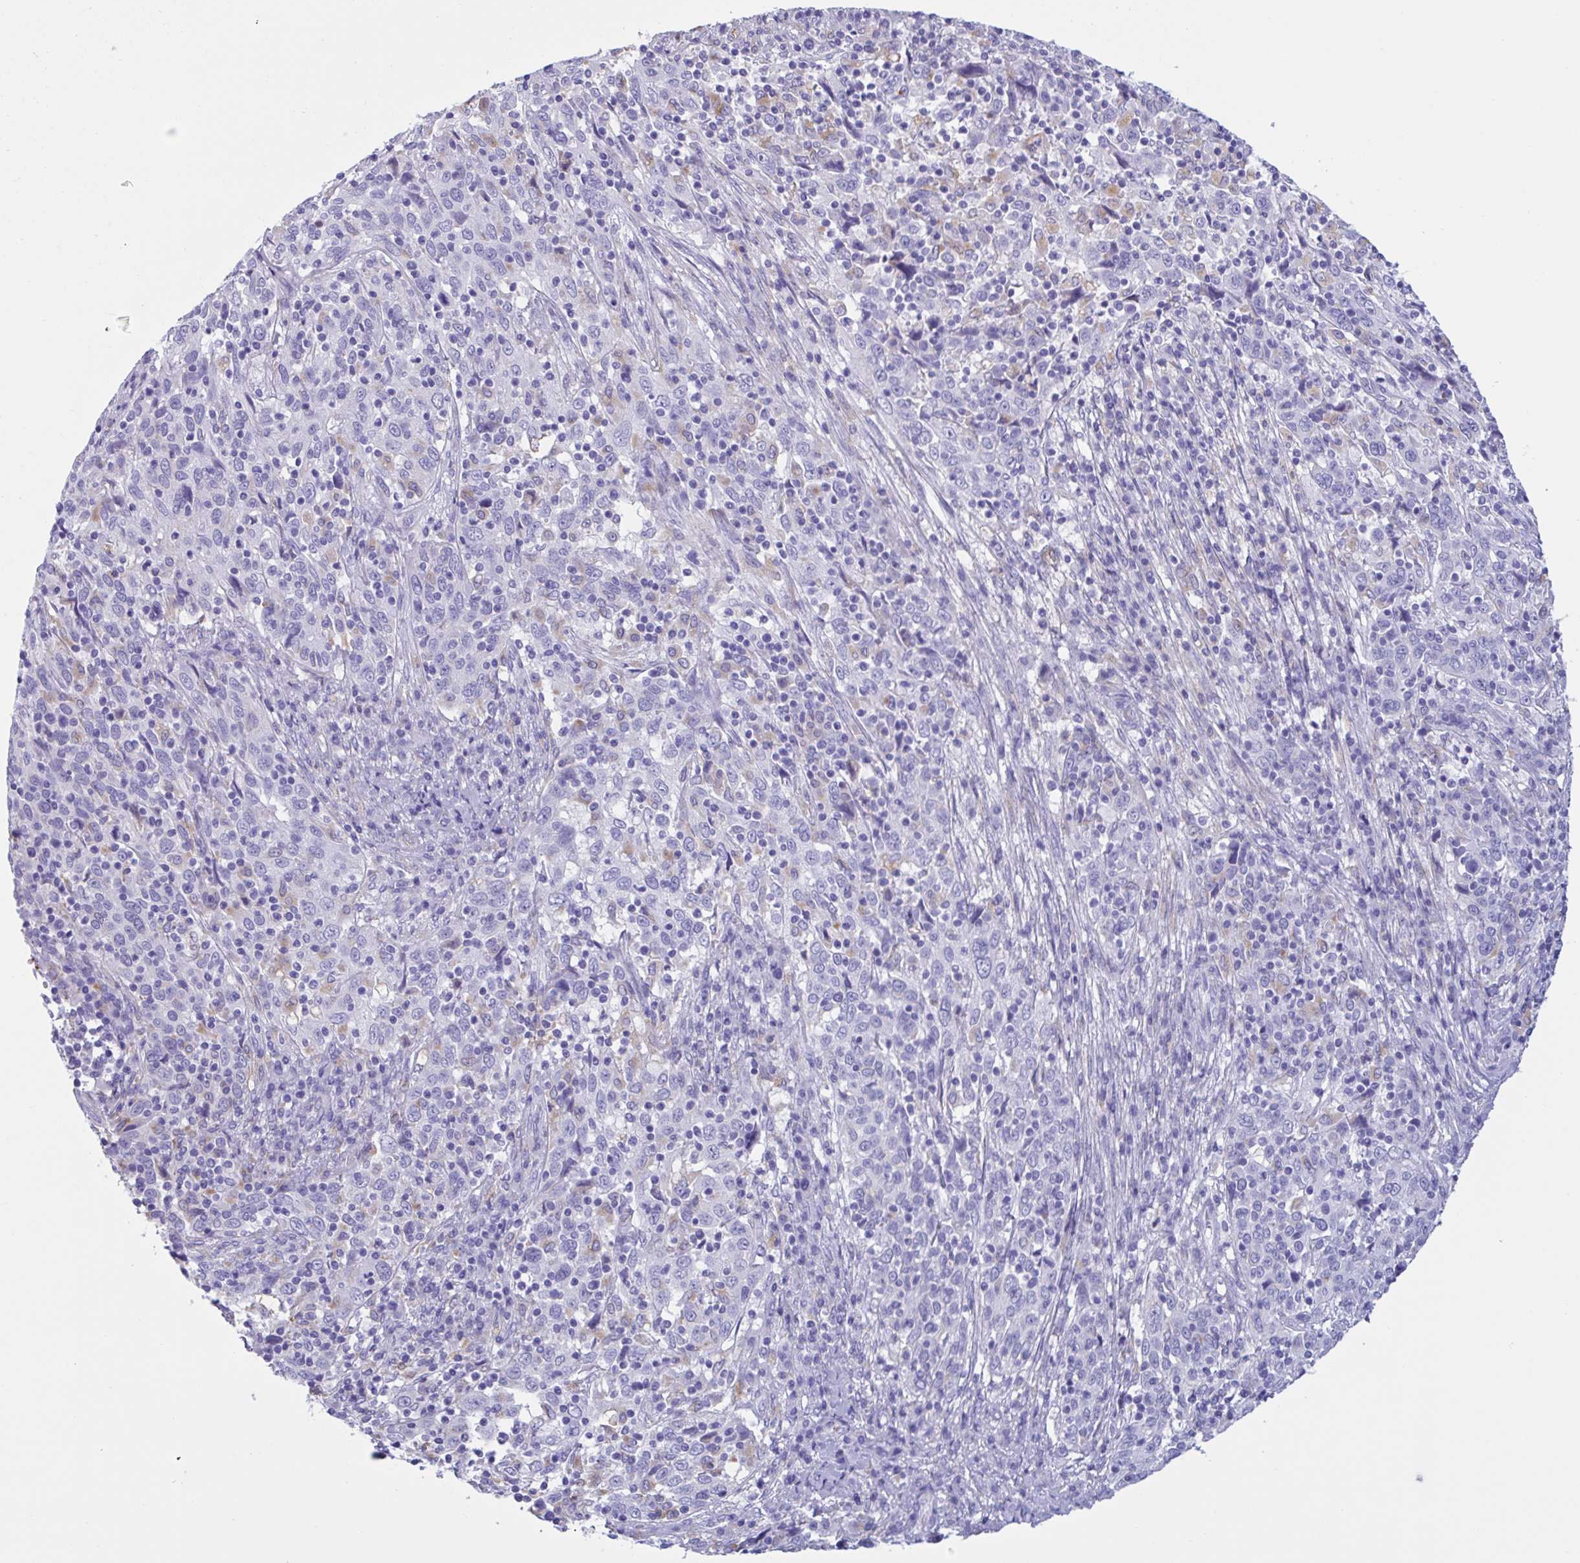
{"staining": {"intensity": "negative", "quantity": "none", "location": "none"}, "tissue": "cervical cancer", "cell_type": "Tumor cells", "image_type": "cancer", "snomed": [{"axis": "morphology", "description": "Squamous cell carcinoma, NOS"}, {"axis": "topography", "description": "Cervix"}], "caption": "Photomicrograph shows no protein staining in tumor cells of cervical squamous cell carcinoma tissue. (DAB IHC, high magnification).", "gene": "RPL22L1", "patient": {"sex": "female", "age": 46}}